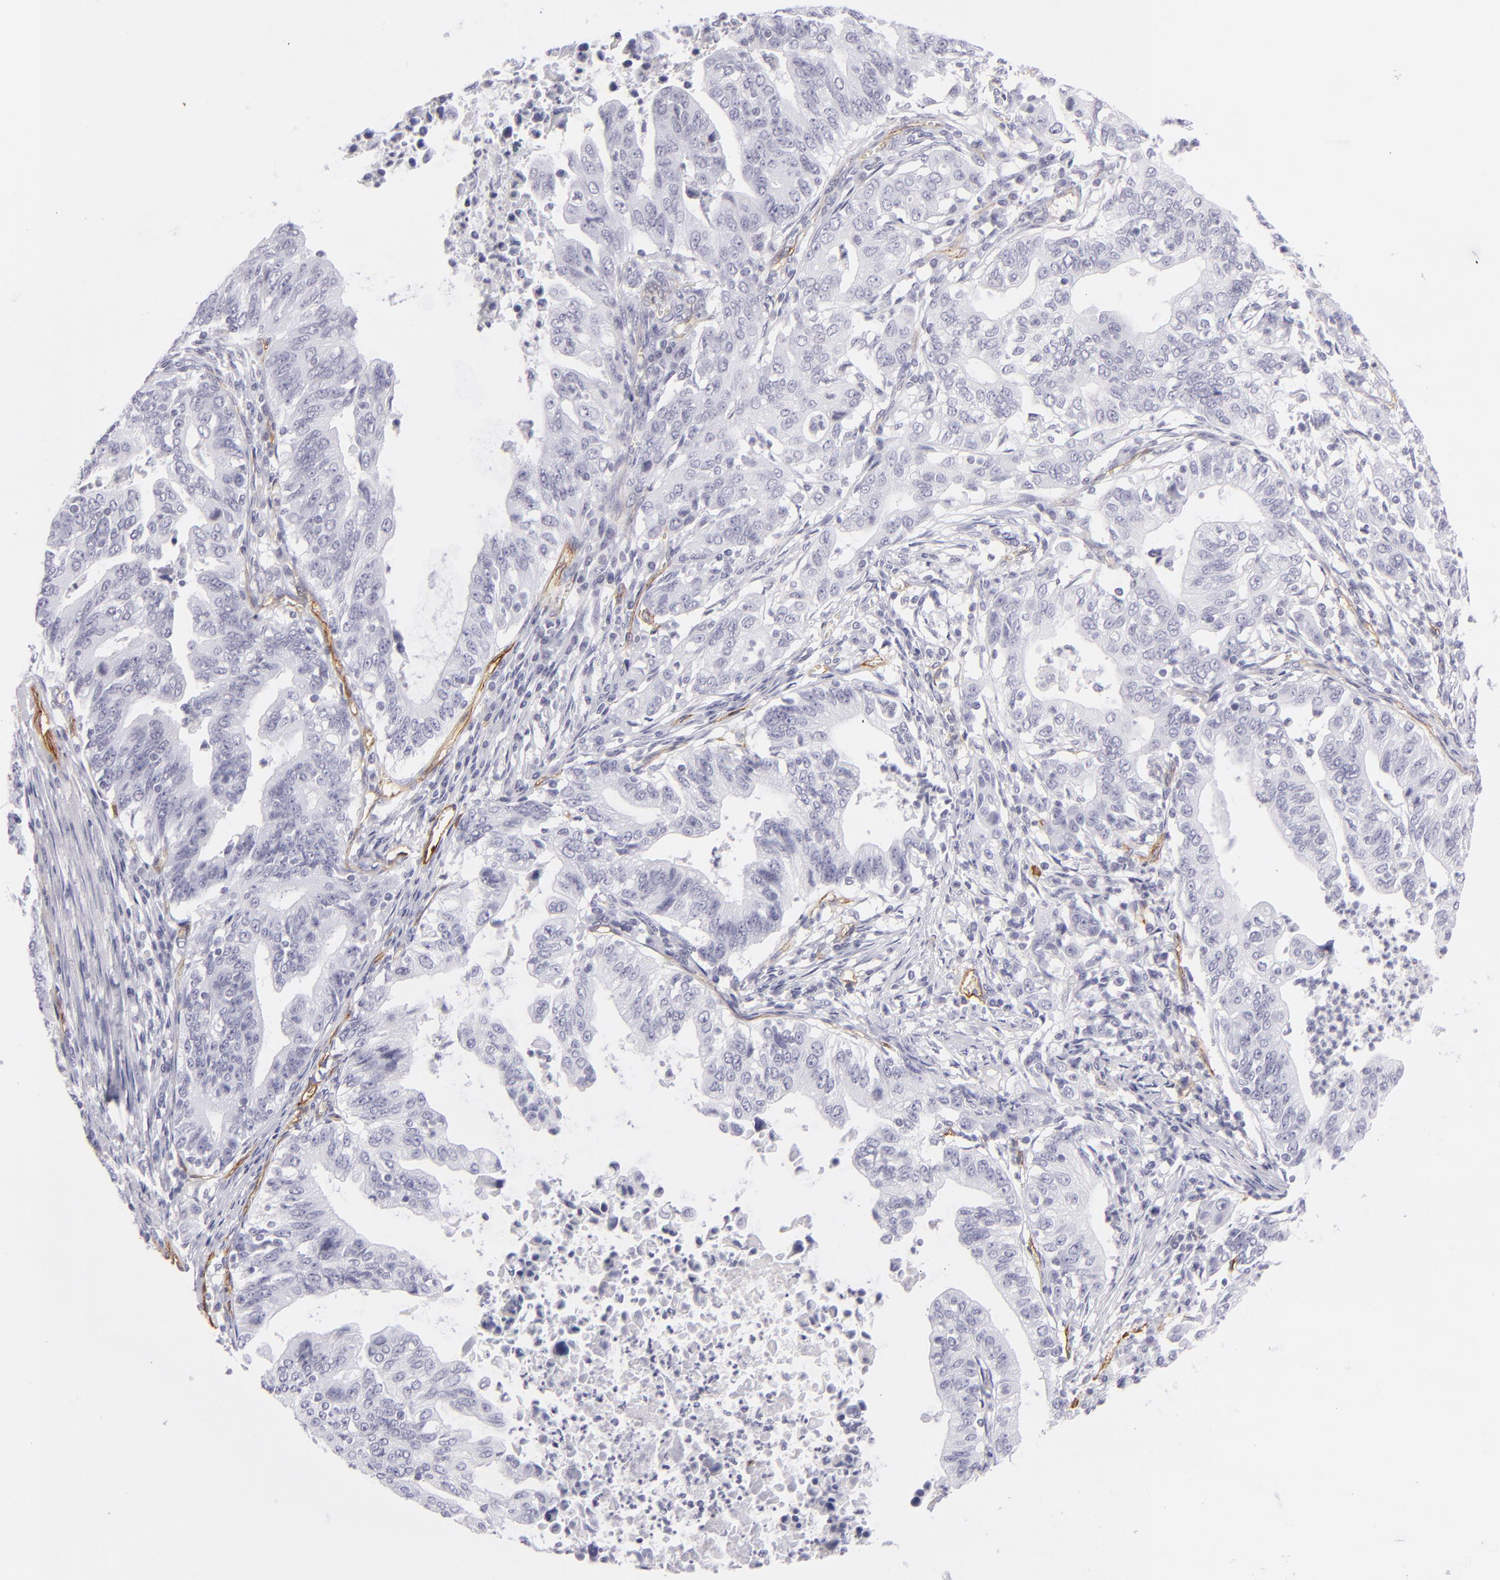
{"staining": {"intensity": "negative", "quantity": "none", "location": "none"}, "tissue": "stomach cancer", "cell_type": "Tumor cells", "image_type": "cancer", "snomed": [{"axis": "morphology", "description": "Adenocarcinoma, NOS"}, {"axis": "topography", "description": "Stomach, upper"}], "caption": "Protein analysis of stomach cancer demonstrates no significant staining in tumor cells.", "gene": "THBD", "patient": {"sex": "female", "age": 50}}